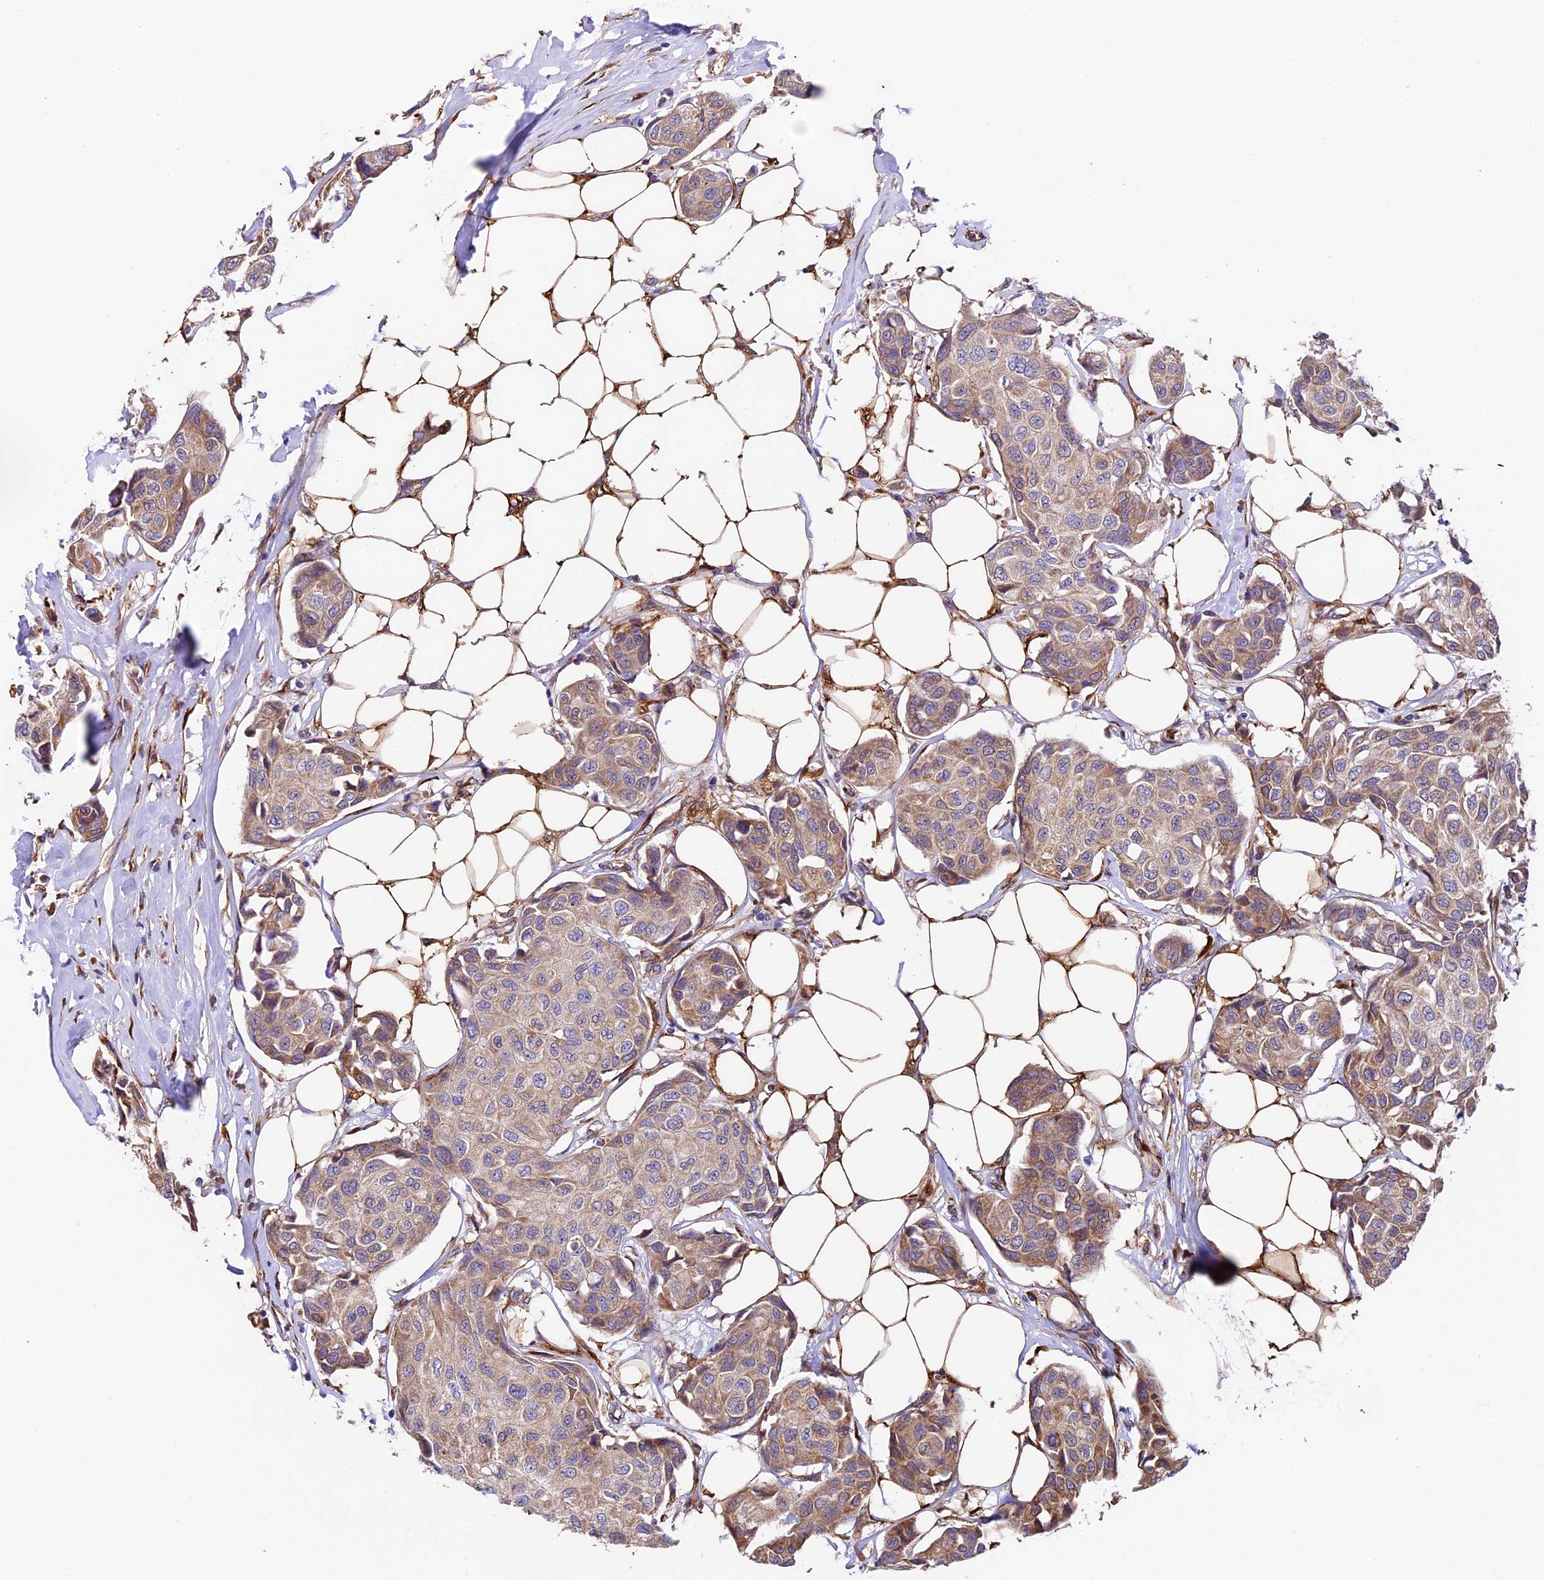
{"staining": {"intensity": "moderate", "quantity": "<25%", "location": "cytoplasmic/membranous"}, "tissue": "breast cancer", "cell_type": "Tumor cells", "image_type": "cancer", "snomed": [{"axis": "morphology", "description": "Duct carcinoma"}, {"axis": "topography", "description": "Breast"}], "caption": "Immunohistochemical staining of intraductal carcinoma (breast) reveals moderate cytoplasmic/membranous protein positivity in approximately <25% of tumor cells.", "gene": "LSM7", "patient": {"sex": "female", "age": 80}}